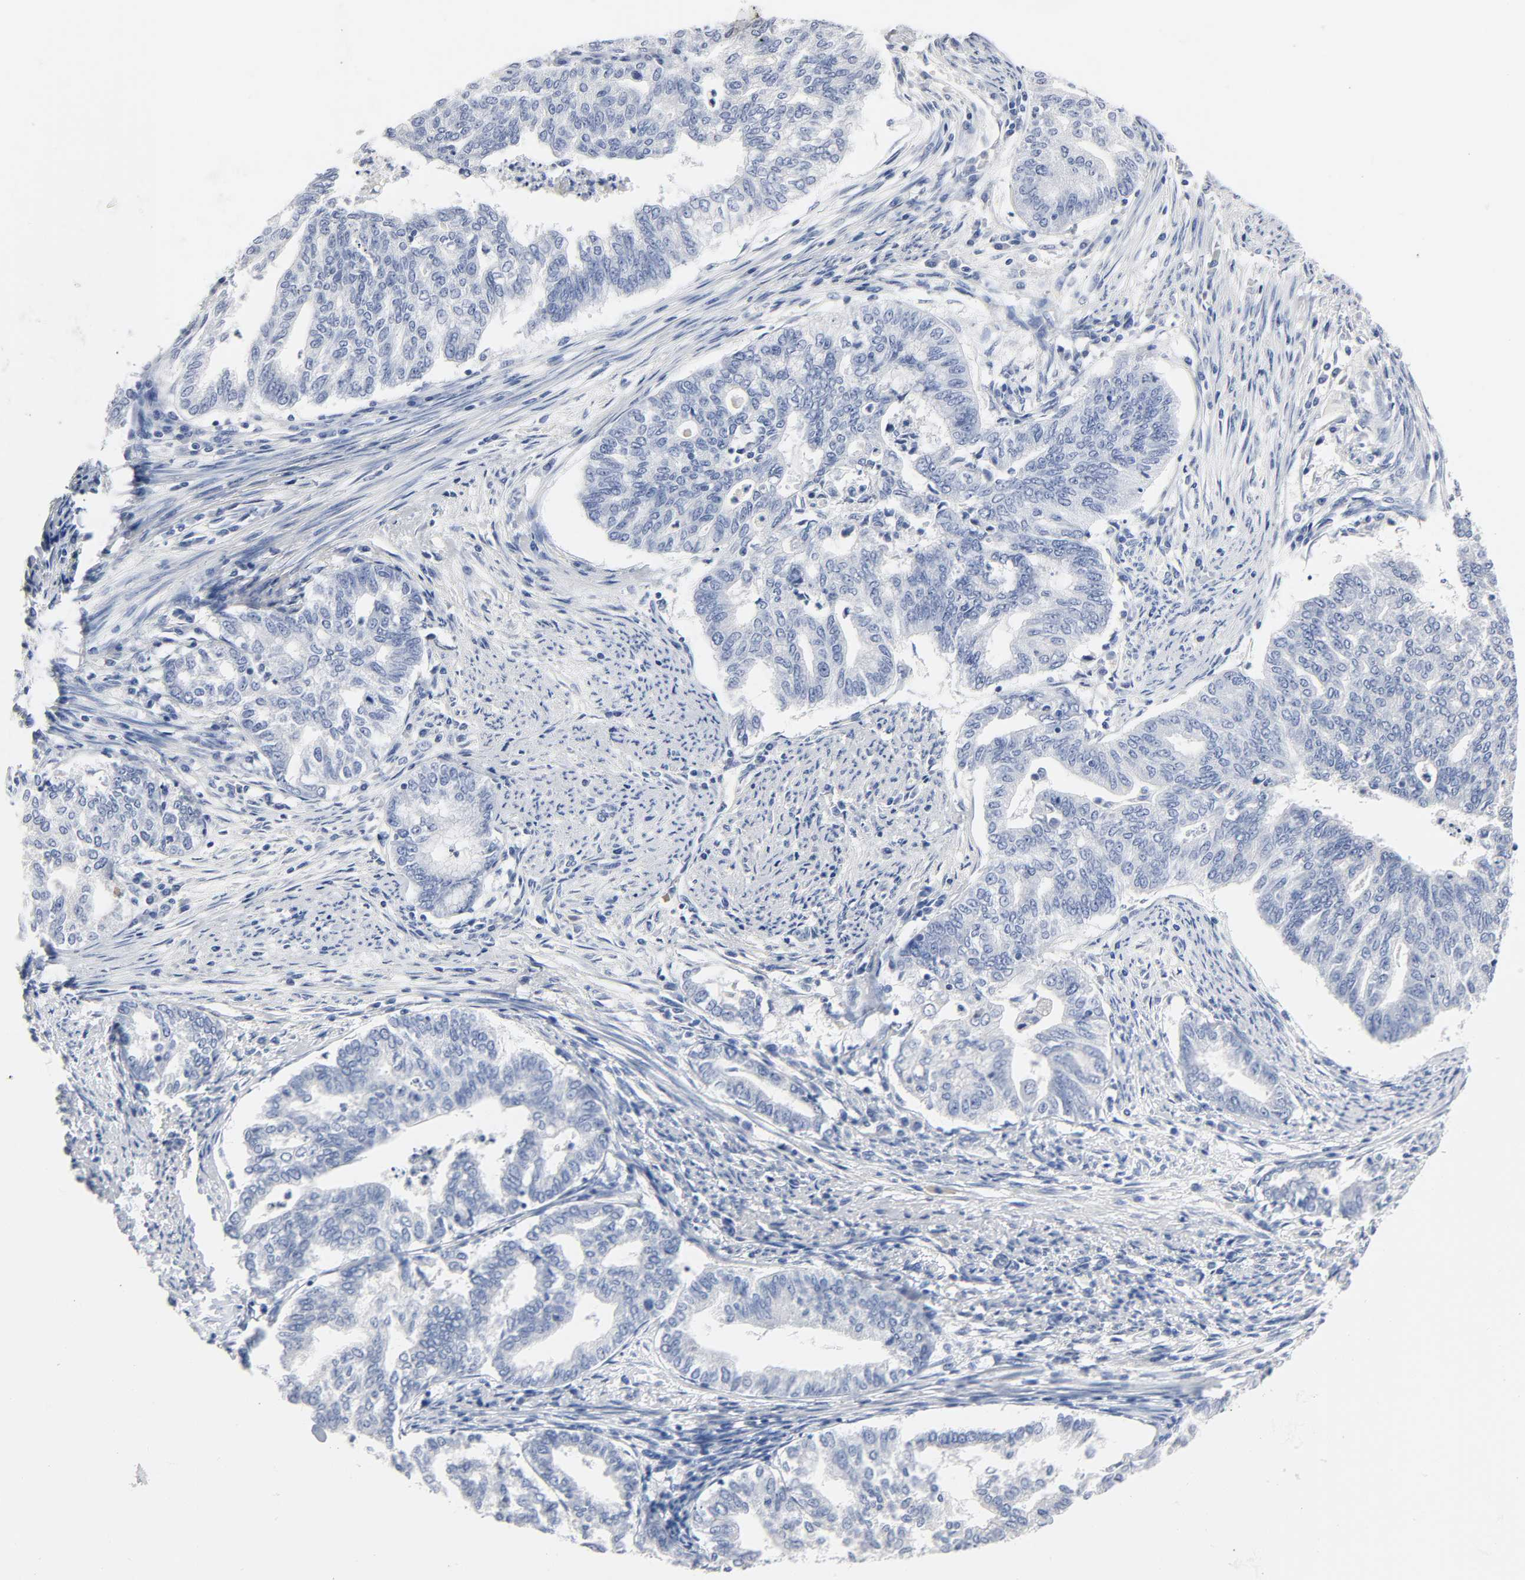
{"staining": {"intensity": "negative", "quantity": "none", "location": "none"}, "tissue": "endometrial cancer", "cell_type": "Tumor cells", "image_type": "cancer", "snomed": [{"axis": "morphology", "description": "Adenocarcinoma, NOS"}, {"axis": "topography", "description": "Endometrium"}], "caption": "Photomicrograph shows no significant protein expression in tumor cells of adenocarcinoma (endometrial).", "gene": "ACP3", "patient": {"sex": "female", "age": 79}}